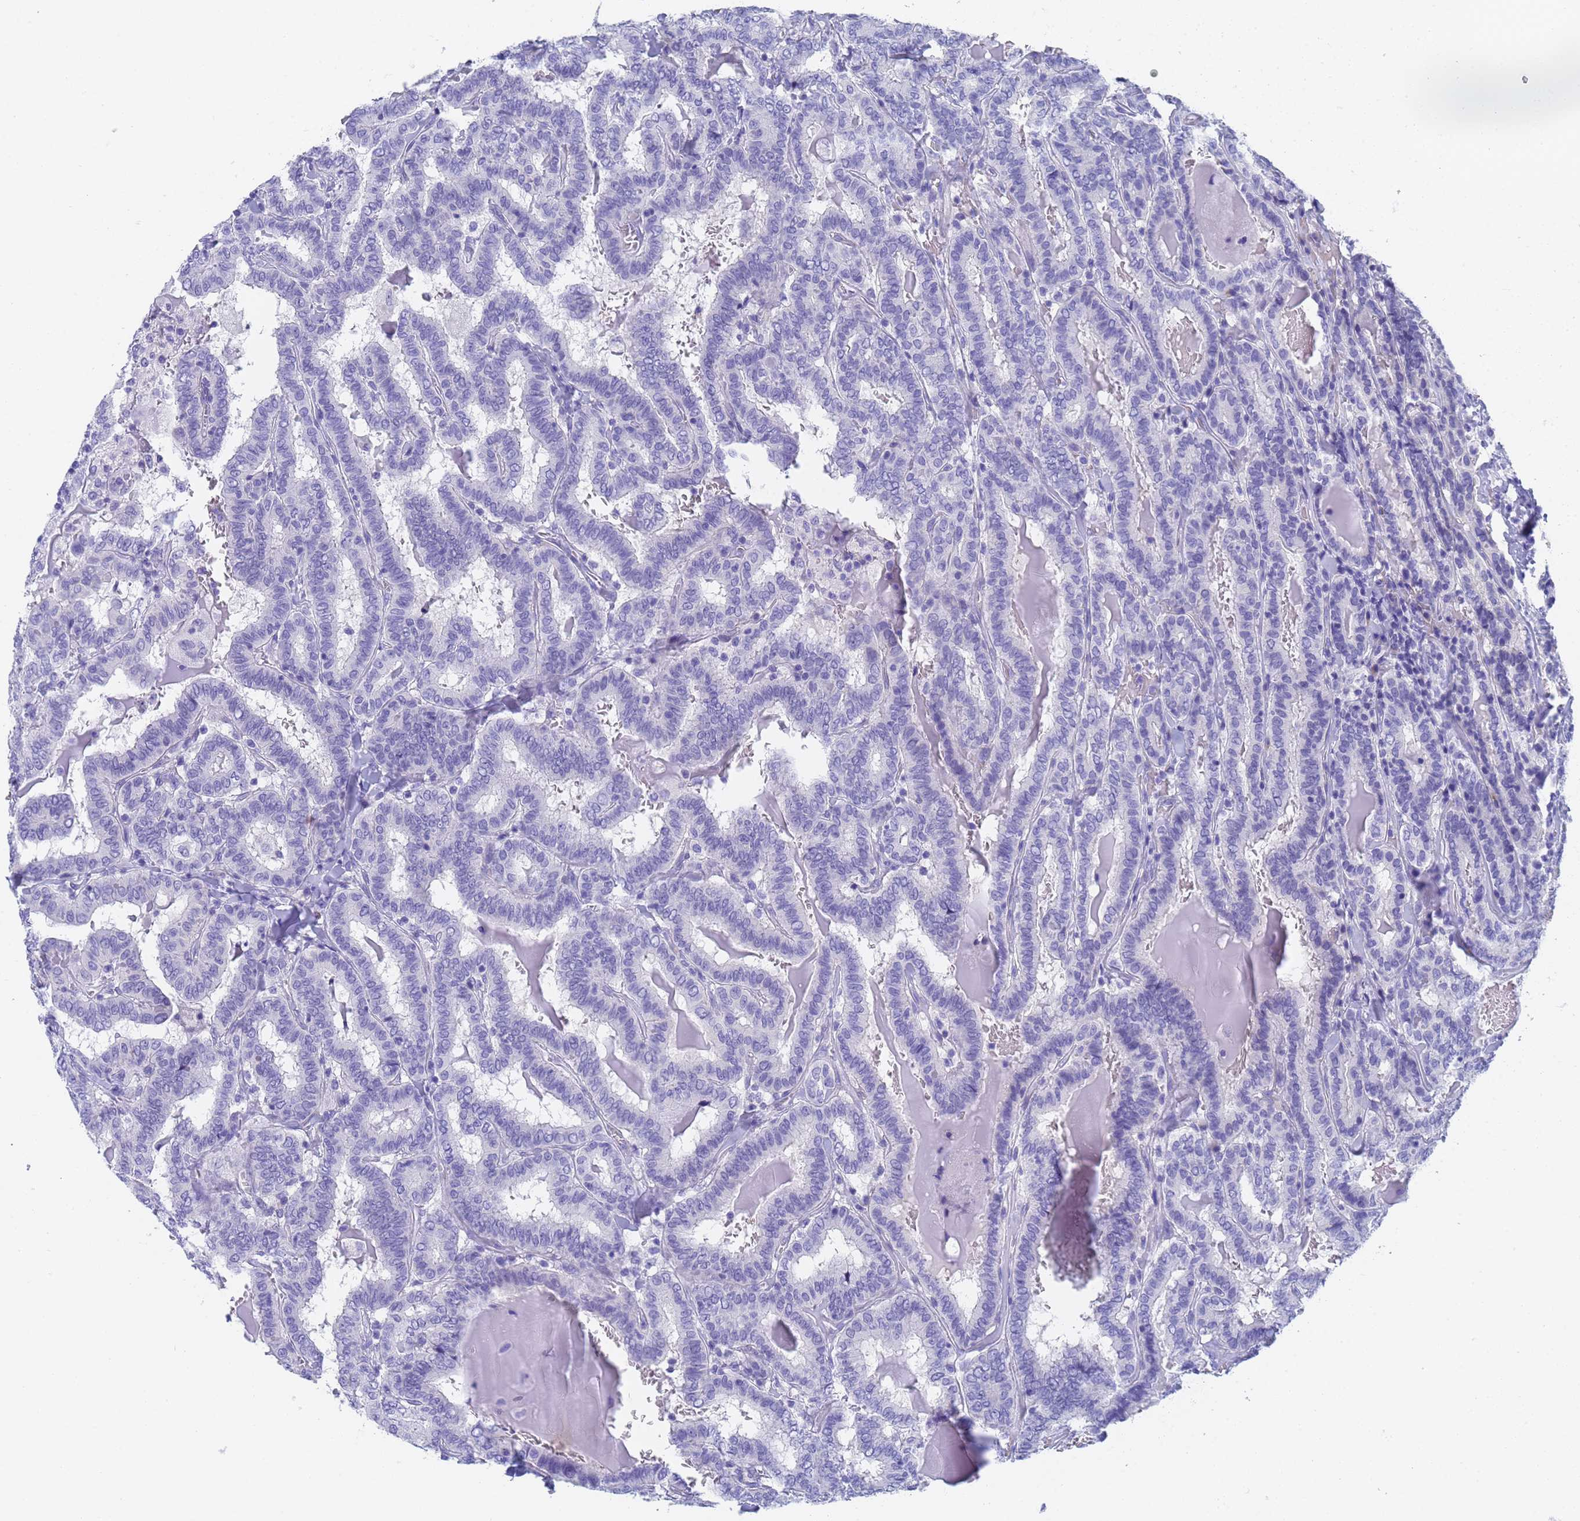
{"staining": {"intensity": "negative", "quantity": "none", "location": "none"}, "tissue": "thyroid cancer", "cell_type": "Tumor cells", "image_type": "cancer", "snomed": [{"axis": "morphology", "description": "Papillary adenocarcinoma, NOS"}, {"axis": "topography", "description": "Thyroid gland"}], "caption": "Protein analysis of thyroid papillary adenocarcinoma displays no significant positivity in tumor cells.", "gene": "STATH", "patient": {"sex": "female", "age": 72}}